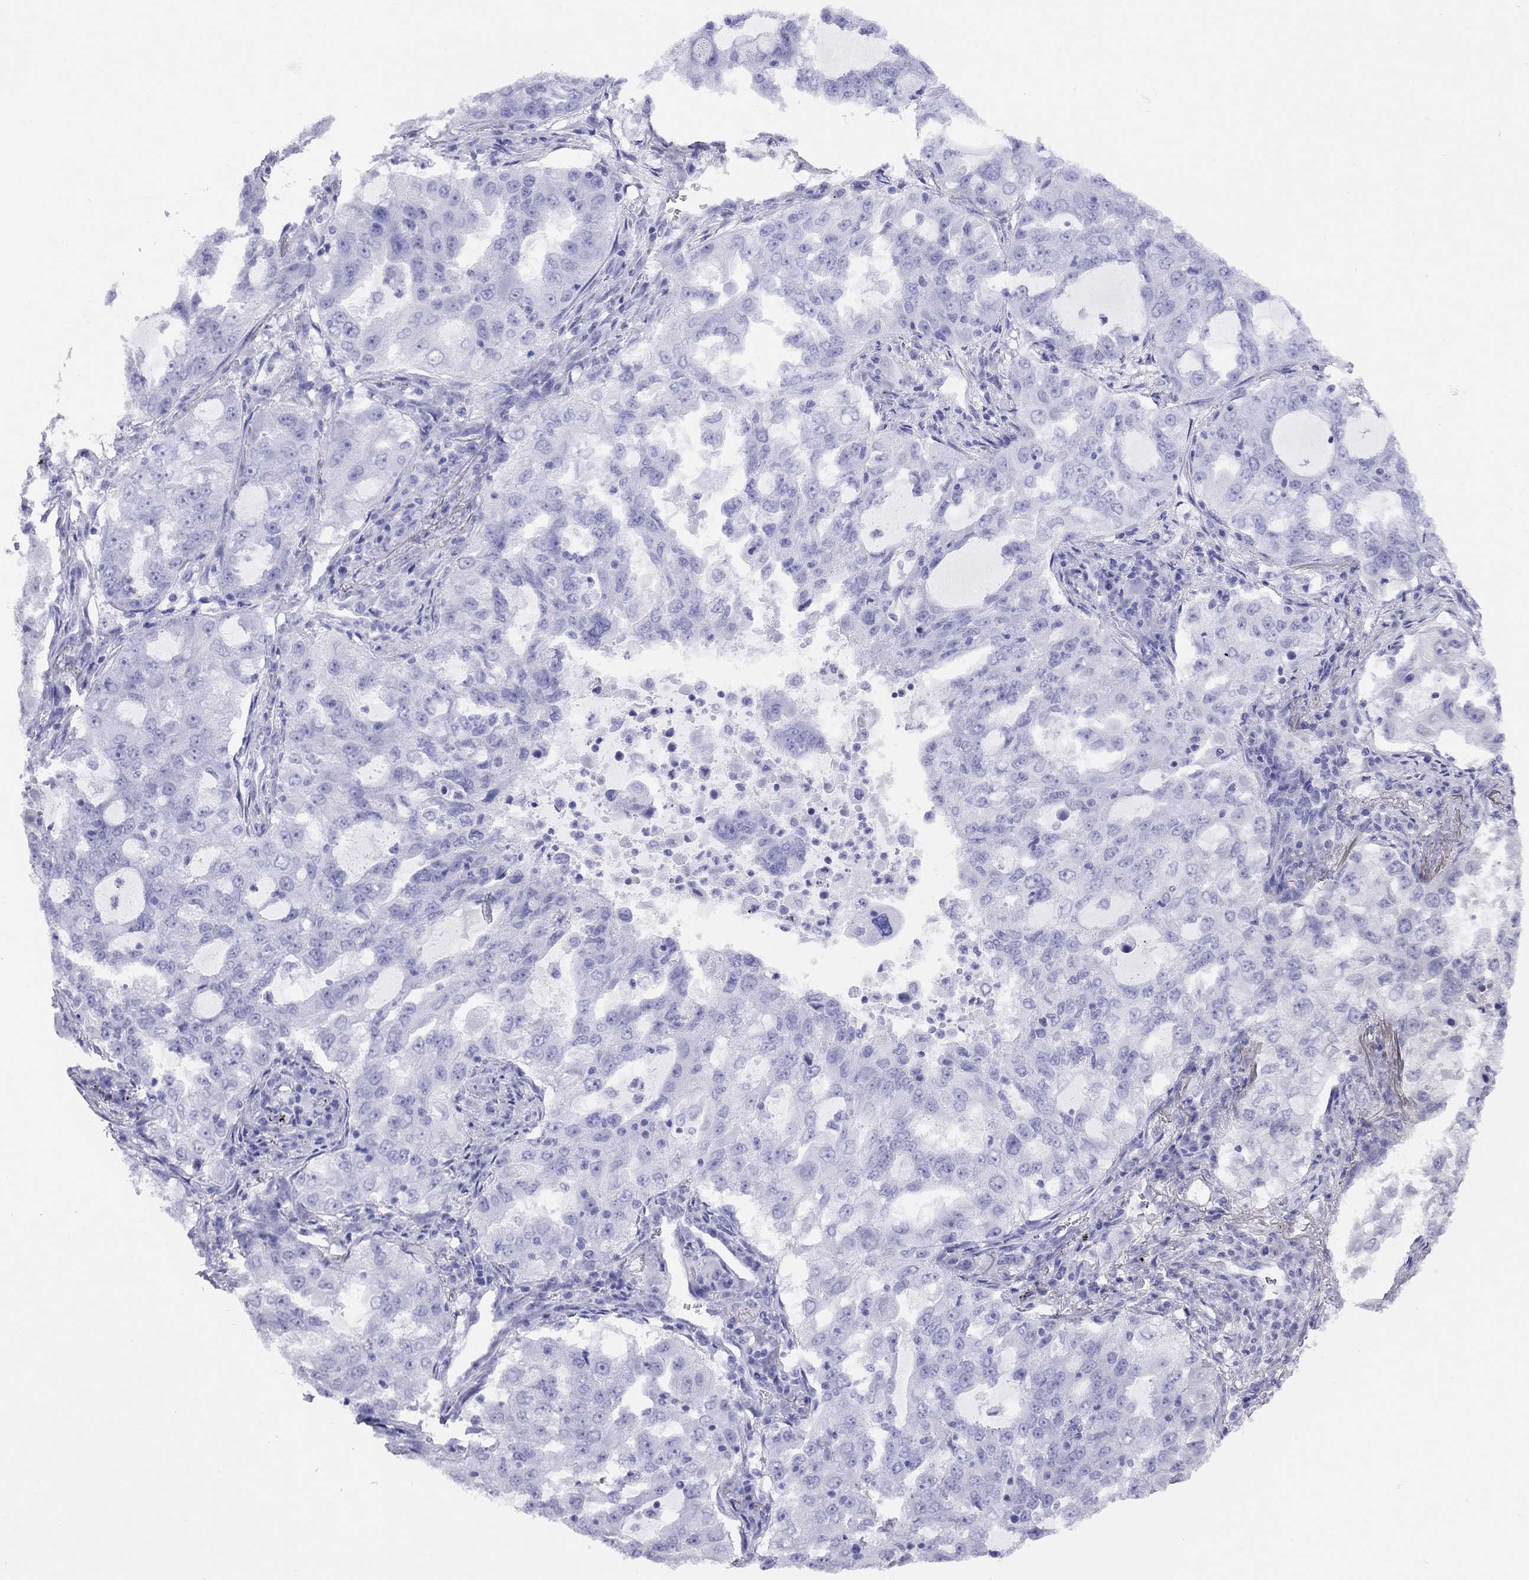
{"staining": {"intensity": "negative", "quantity": "none", "location": "none"}, "tissue": "lung cancer", "cell_type": "Tumor cells", "image_type": "cancer", "snomed": [{"axis": "morphology", "description": "Adenocarcinoma, NOS"}, {"axis": "topography", "description": "Lung"}], "caption": "Tumor cells show no significant protein staining in adenocarcinoma (lung). The staining is performed using DAB brown chromogen with nuclei counter-stained in using hematoxylin.", "gene": "GRIA2", "patient": {"sex": "female", "age": 61}}